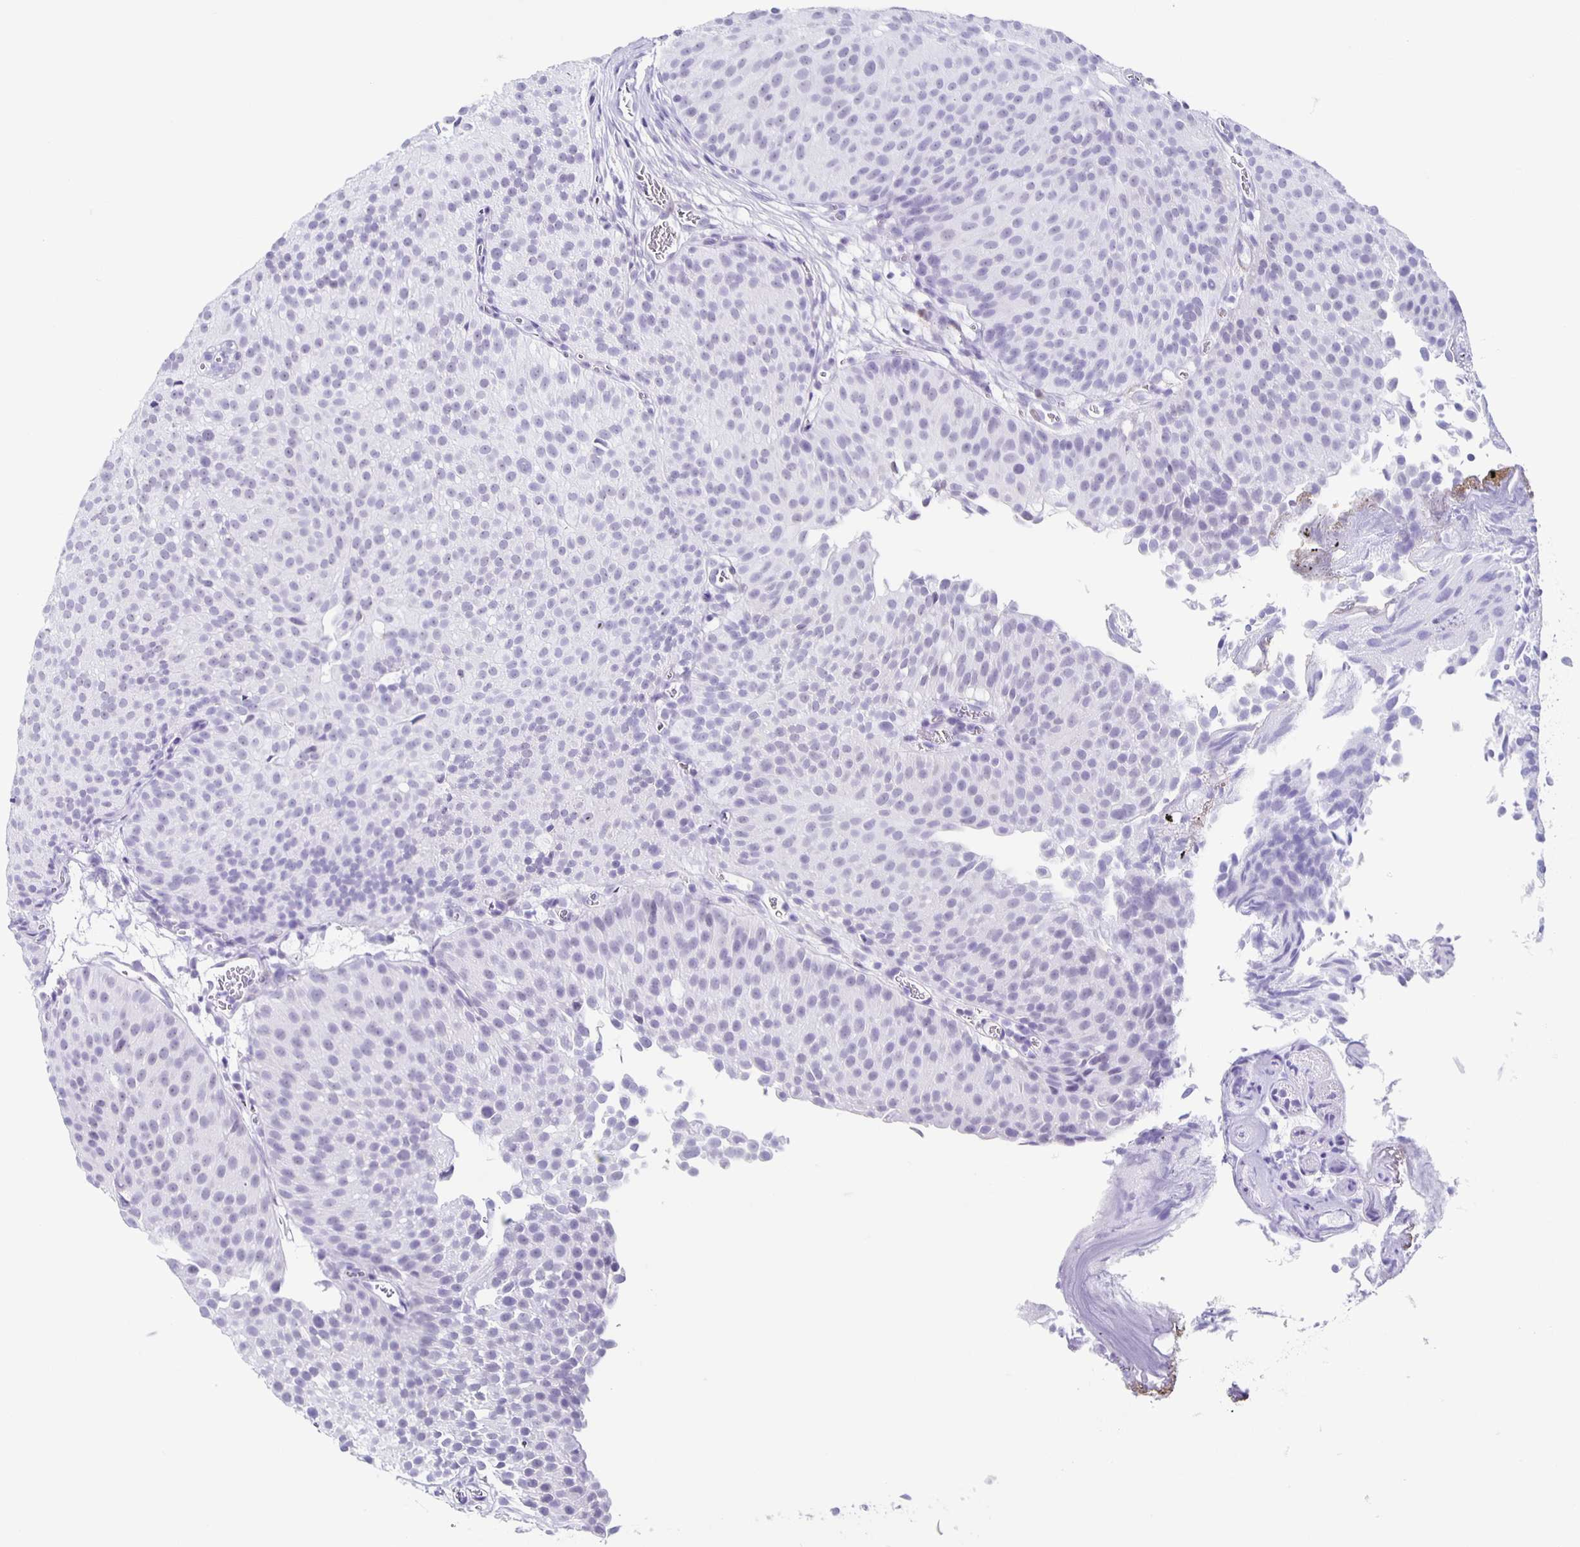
{"staining": {"intensity": "negative", "quantity": "none", "location": "none"}, "tissue": "urothelial cancer", "cell_type": "Tumor cells", "image_type": "cancer", "snomed": [{"axis": "morphology", "description": "Urothelial carcinoma, Low grade"}, {"axis": "topography", "description": "Urinary bladder"}], "caption": "Human urothelial cancer stained for a protein using immunohistochemistry (IHC) demonstrates no expression in tumor cells.", "gene": "TPPP", "patient": {"sex": "male", "age": 80}}